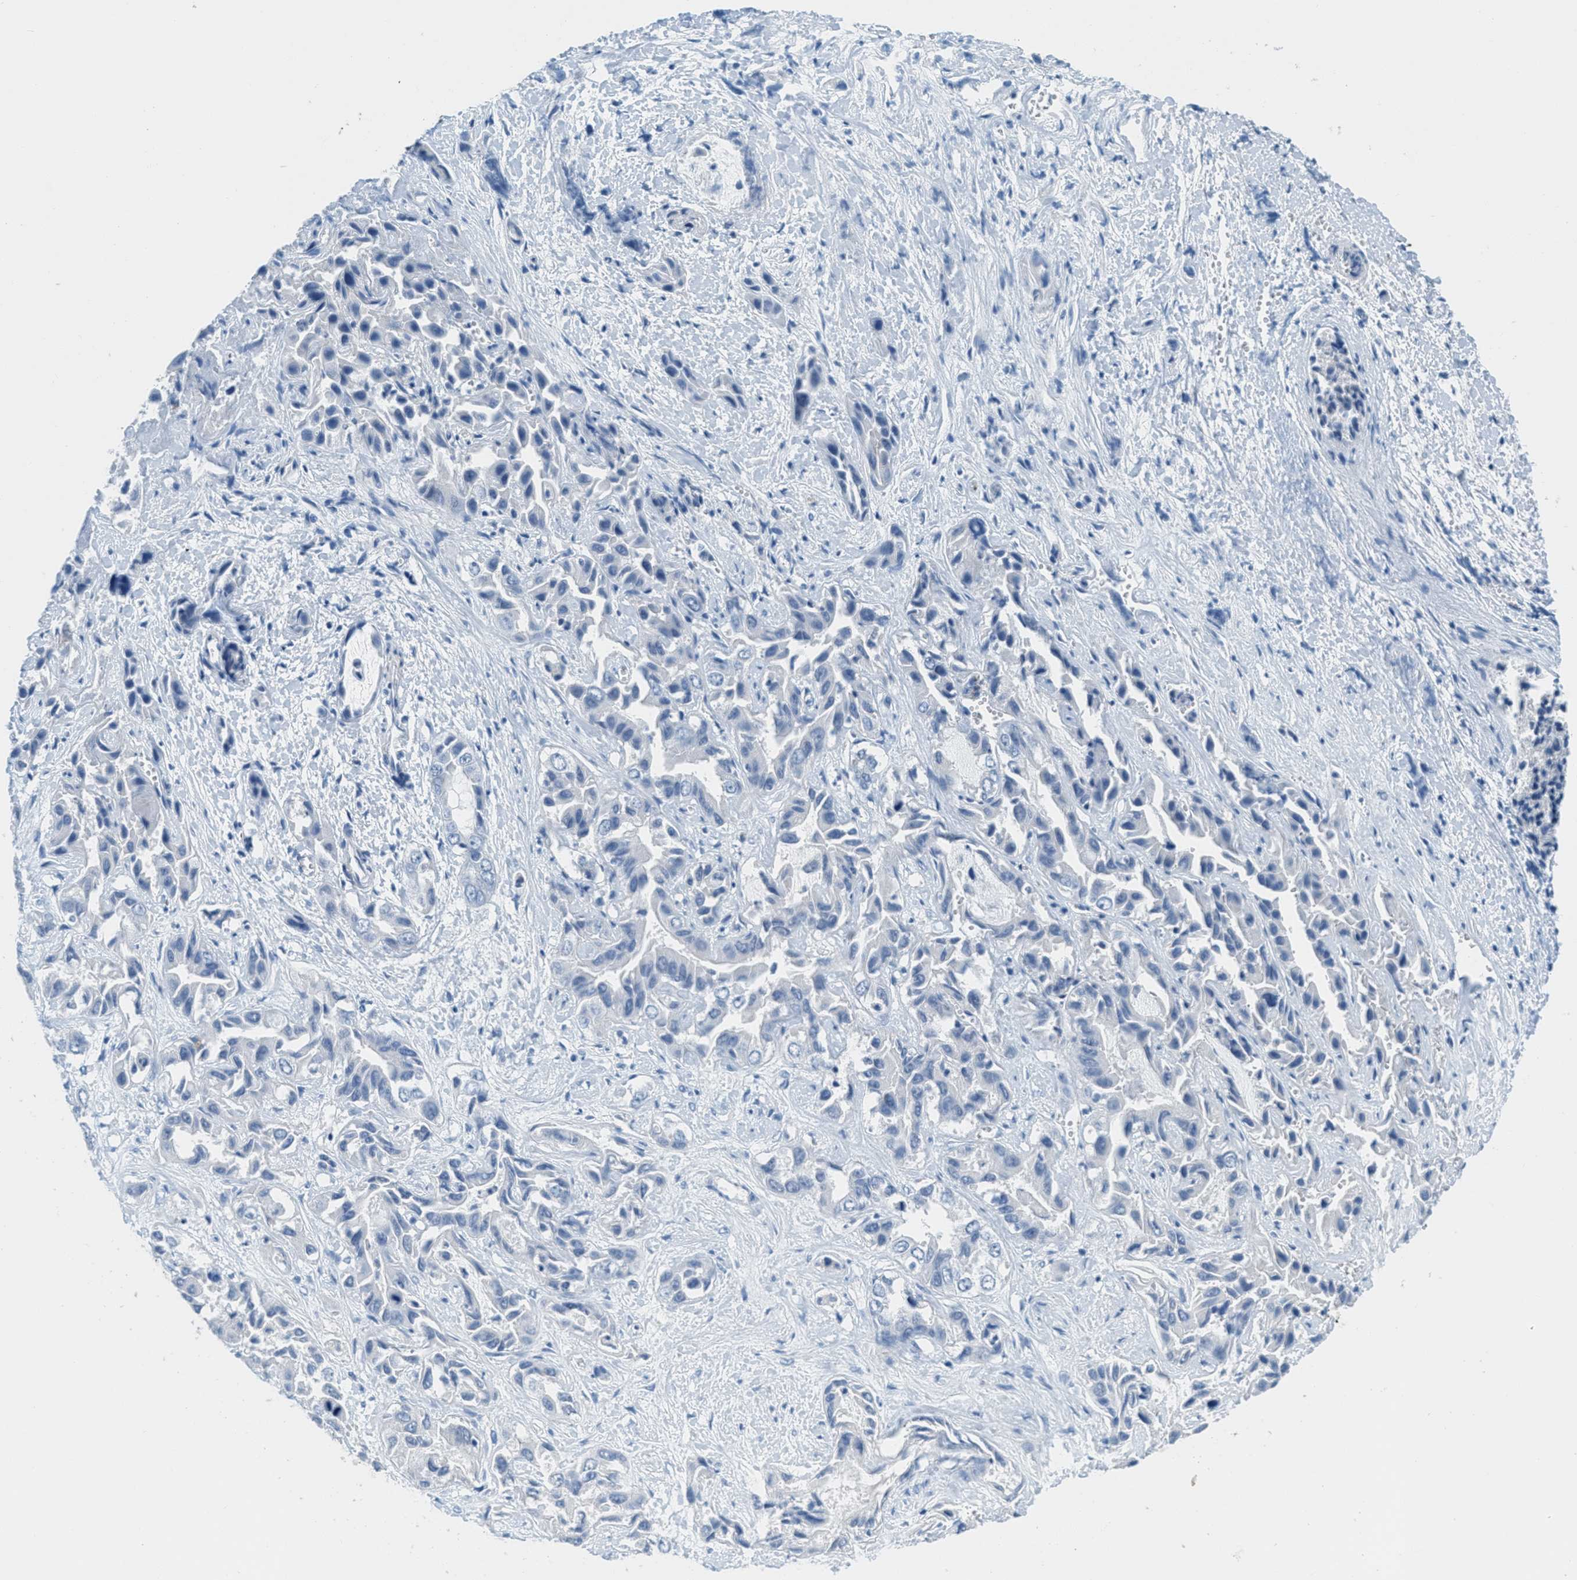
{"staining": {"intensity": "negative", "quantity": "none", "location": "none"}, "tissue": "liver cancer", "cell_type": "Tumor cells", "image_type": "cancer", "snomed": [{"axis": "morphology", "description": "Cholangiocarcinoma"}, {"axis": "topography", "description": "Liver"}], "caption": "The histopathology image reveals no staining of tumor cells in liver cancer (cholangiocarcinoma).", "gene": "MGARP", "patient": {"sex": "female", "age": 52}}